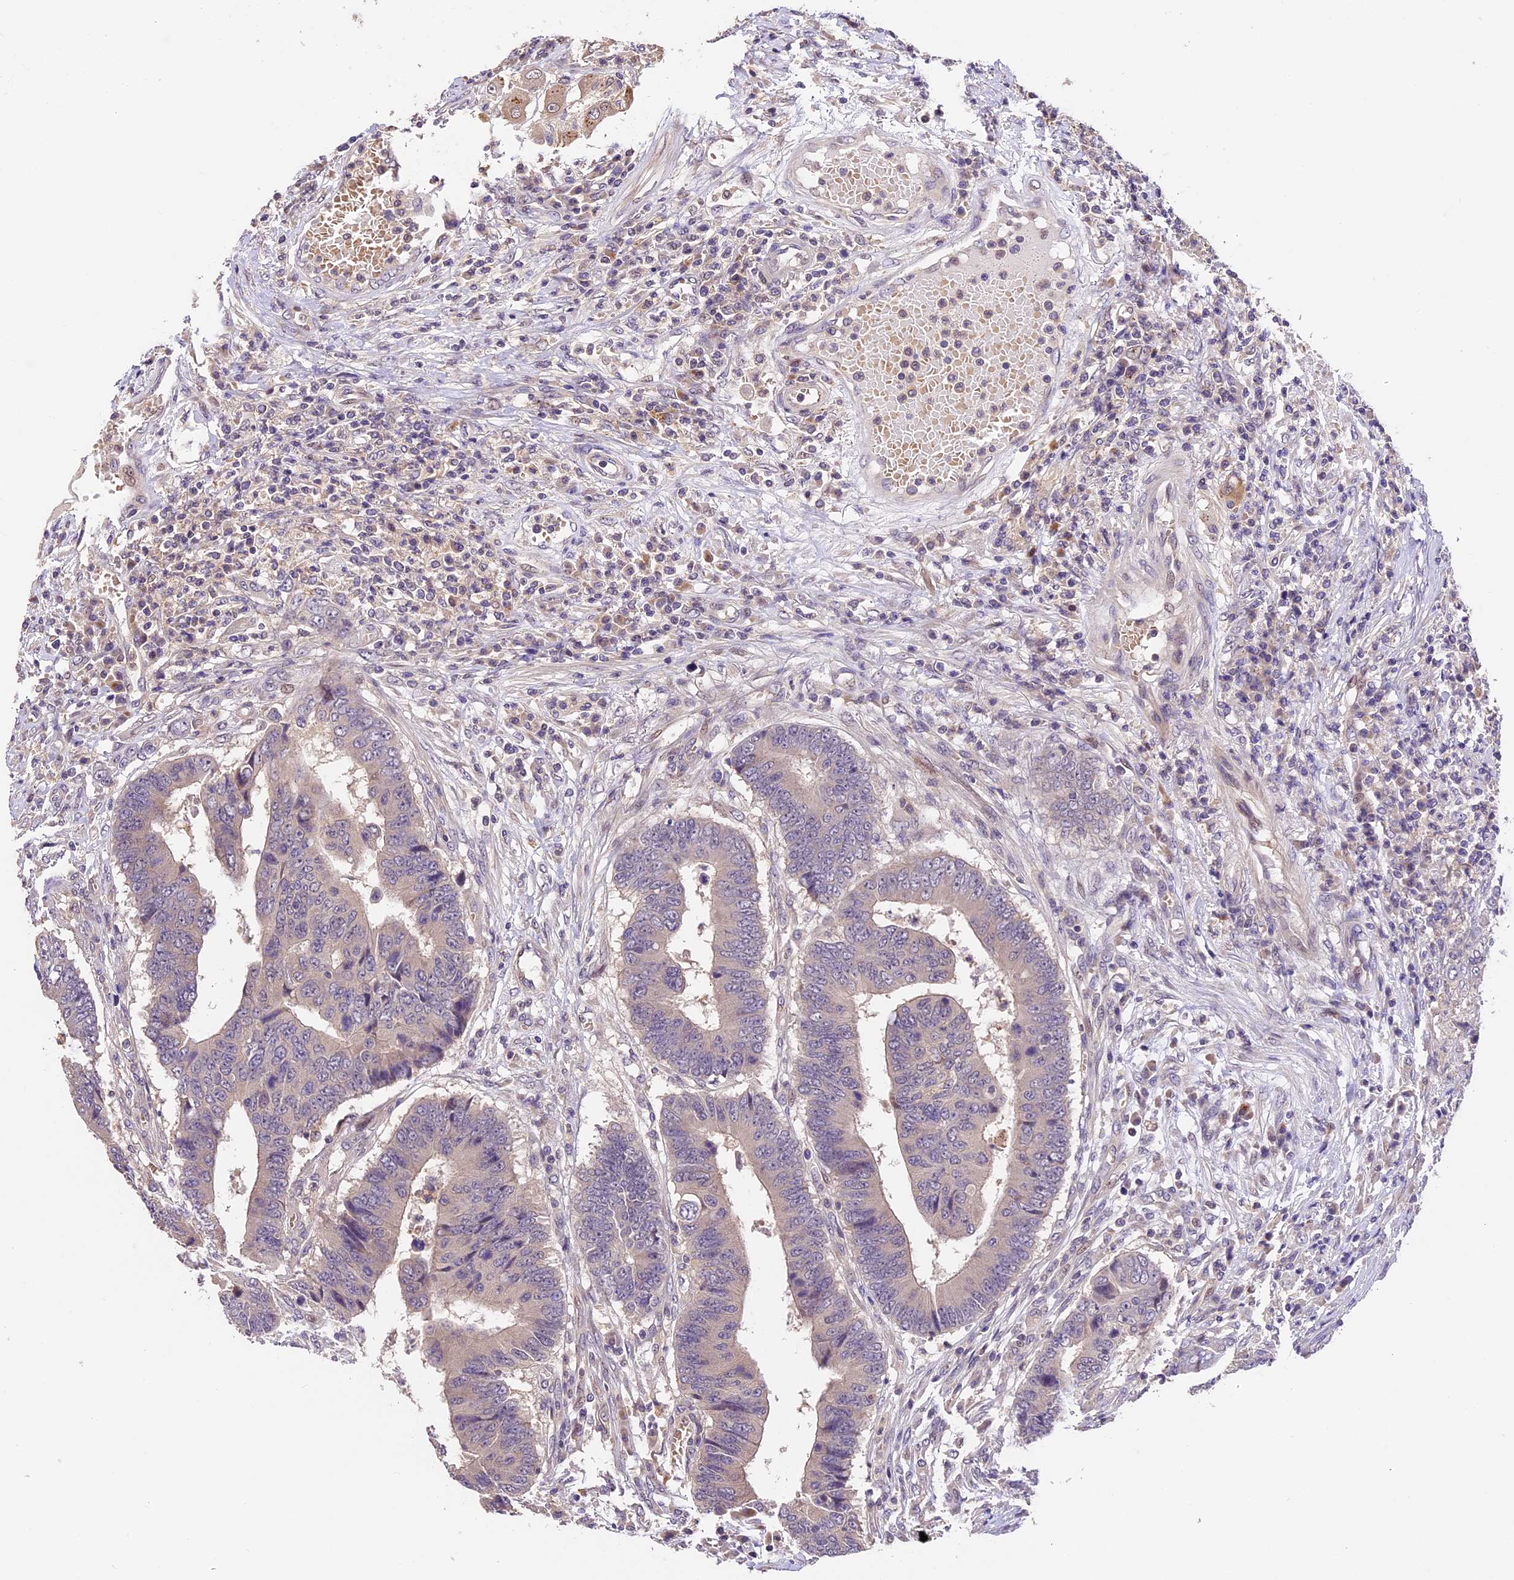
{"staining": {"intensity": "weak", "quantity": "<25%", "location": "cytoplasmic/membranous"}, "tissue": "colorectal cancer", "cell_type": "Tumor cells", "image_type": "cancer", "snomed": [{"axis": "morphology", "description": "Adenocarcinoma, NOS"}, {"axis": "topography", "description": "Rectum"}], "caption": "IHC micrograph of colorectal cancer stained for a protein (brown), which shows no staining in tumor cells.", "gene": "DGKH", "patient": {"sex": "male", "age": 84}}